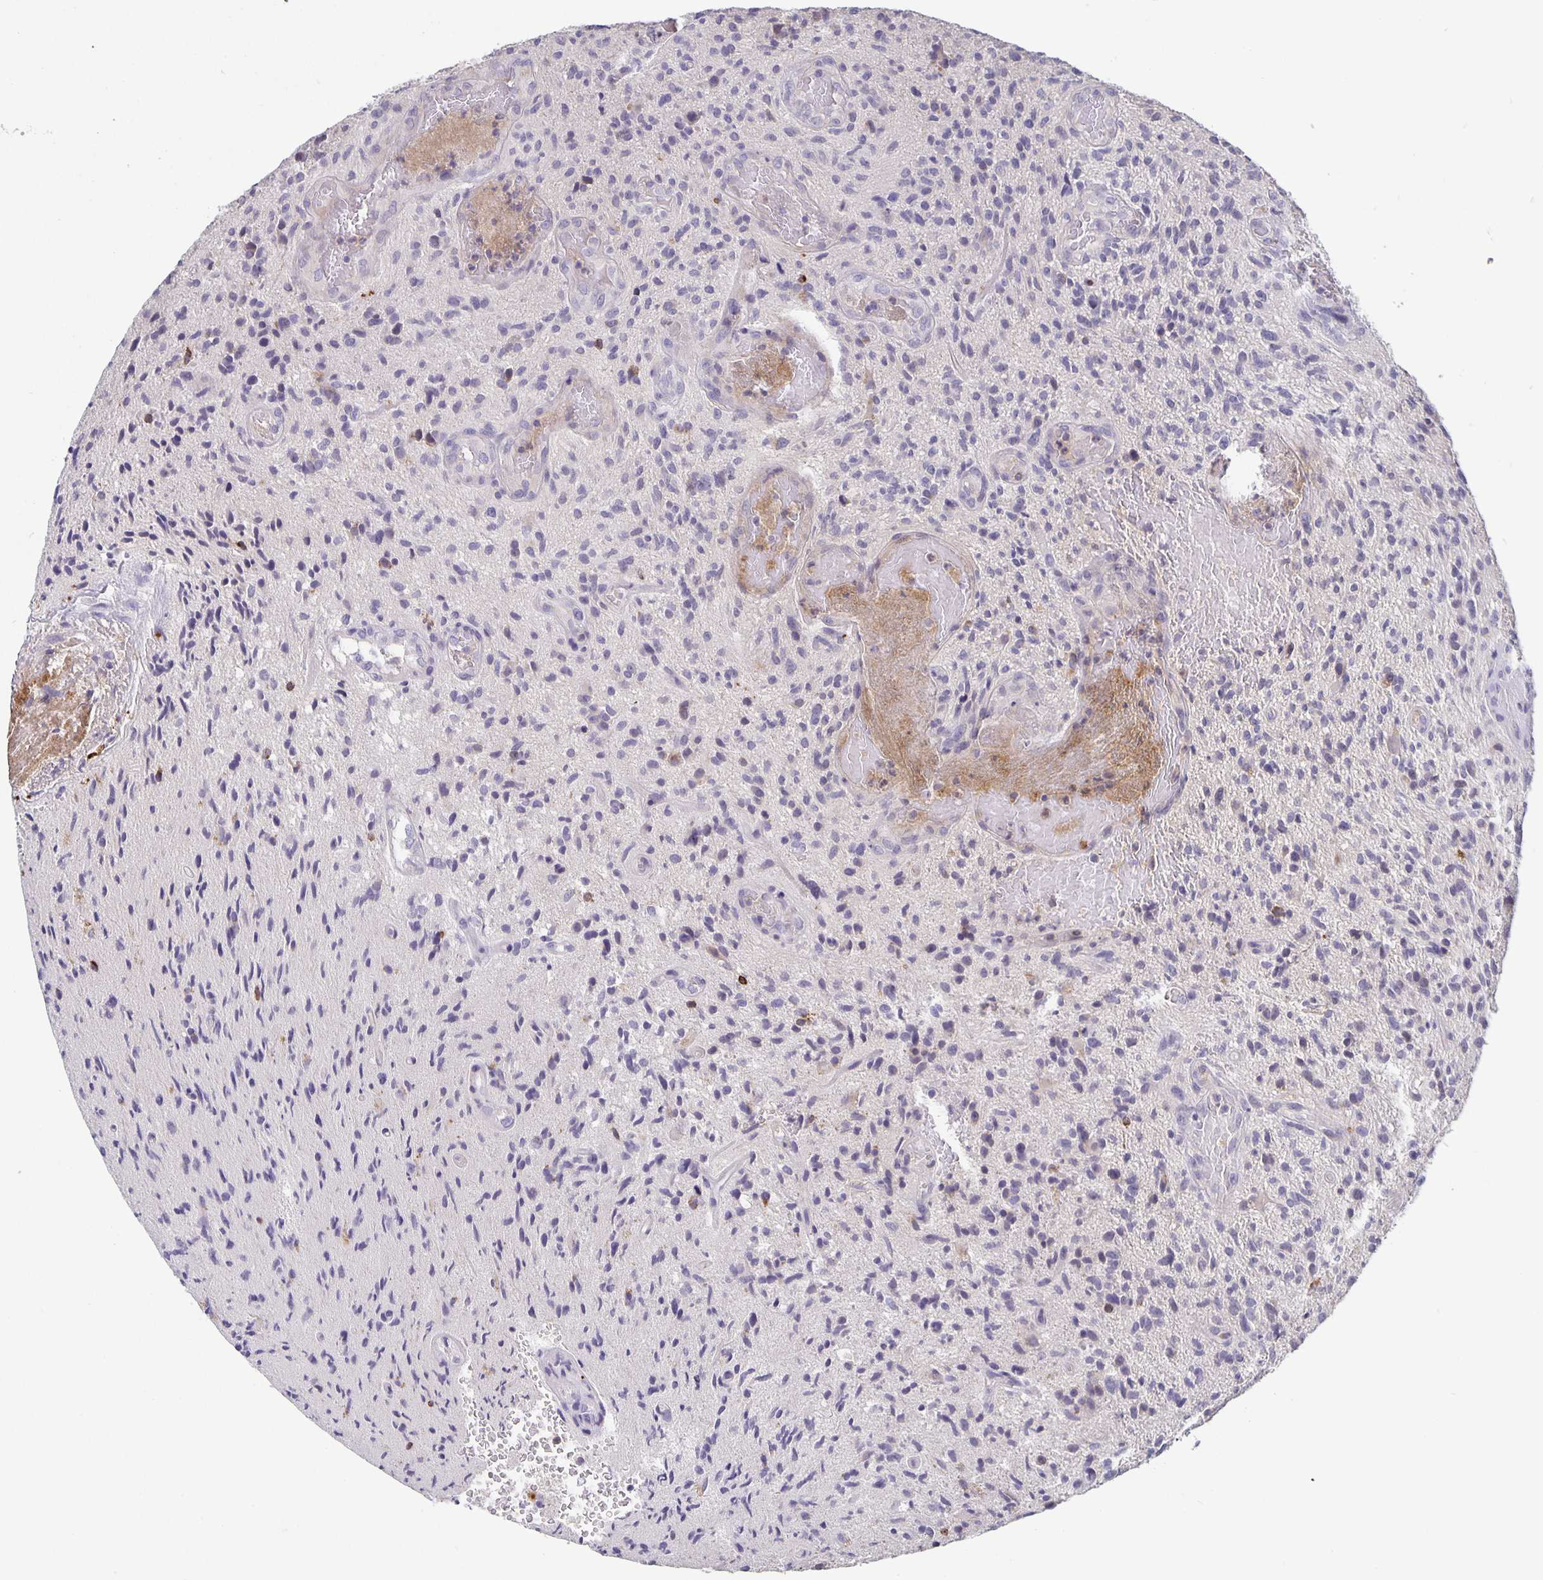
{"staining": {"intensity": "negative", "quantity": "none", "location": "none"}, "tissue": "glioma", "cell_type": "Tumor cells", "image_type": "cancer", "snomed": [{"axis": "morphology", "description": "Glioma, malignant, High grade"}, {"axis": "topography", "description": "Brain"}], "caption": "Immunohistochemistry (IHC) of glioma reveals no staining in tumor cells.", "gene": "GDF15", "patient": {"sex": "male", "age": 55}}